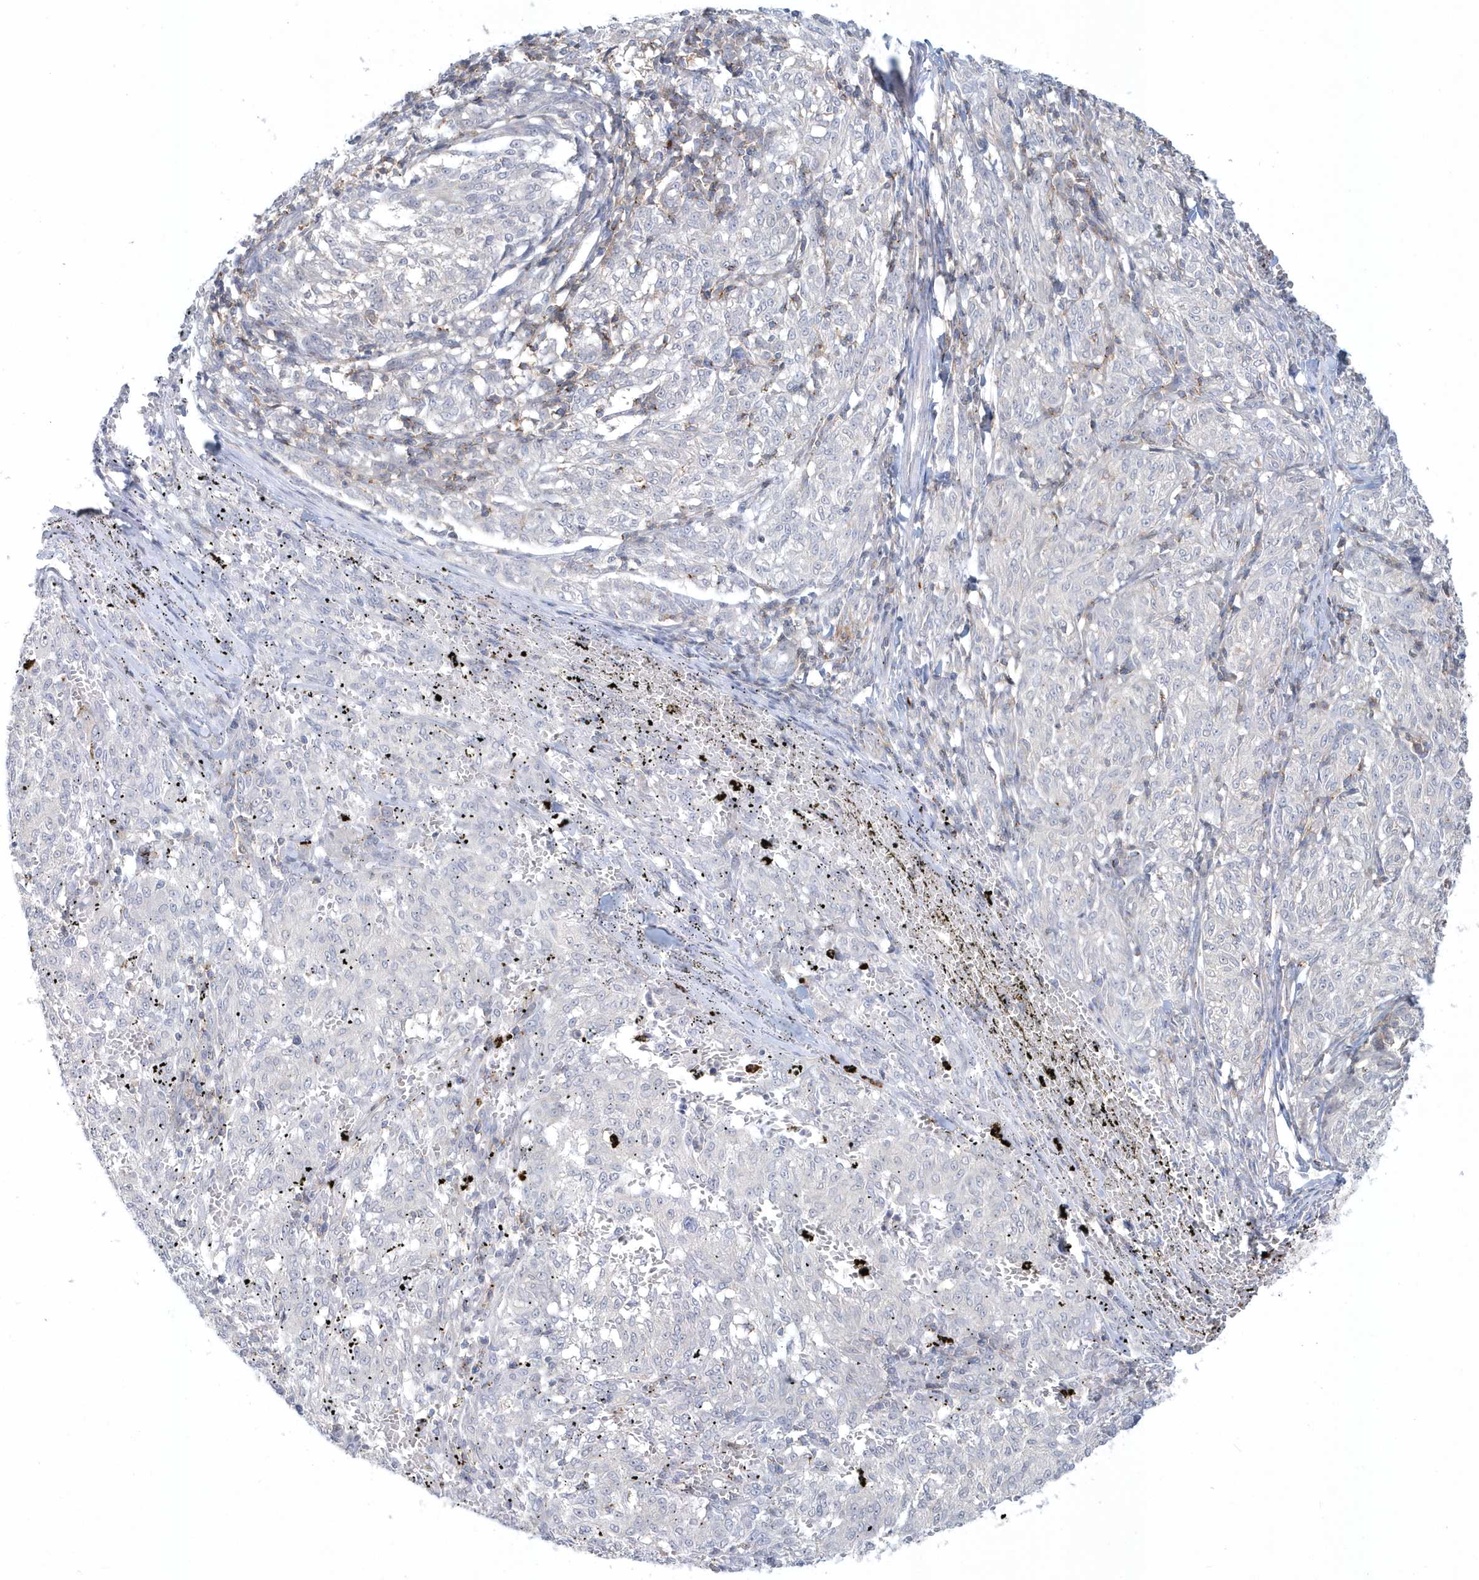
{"staining": {"intensity": "negative", "quantity": "none", "location": "none"}, "tissue": "melanoma", "cell_type": "Tumor cells", "image_type": "cancer", "snomed": [{"axis": "morphology", "description": "Malignant melanoma, NOS"}, {"axis": "topography", "description": "Skin"}], "caption": "DAB immunohistochemical staining of human malignant melanoma demonstrates no significant expression in tumor cells.", "gene": "RNF7", "patient": {"sex": "female", "age": 72}}